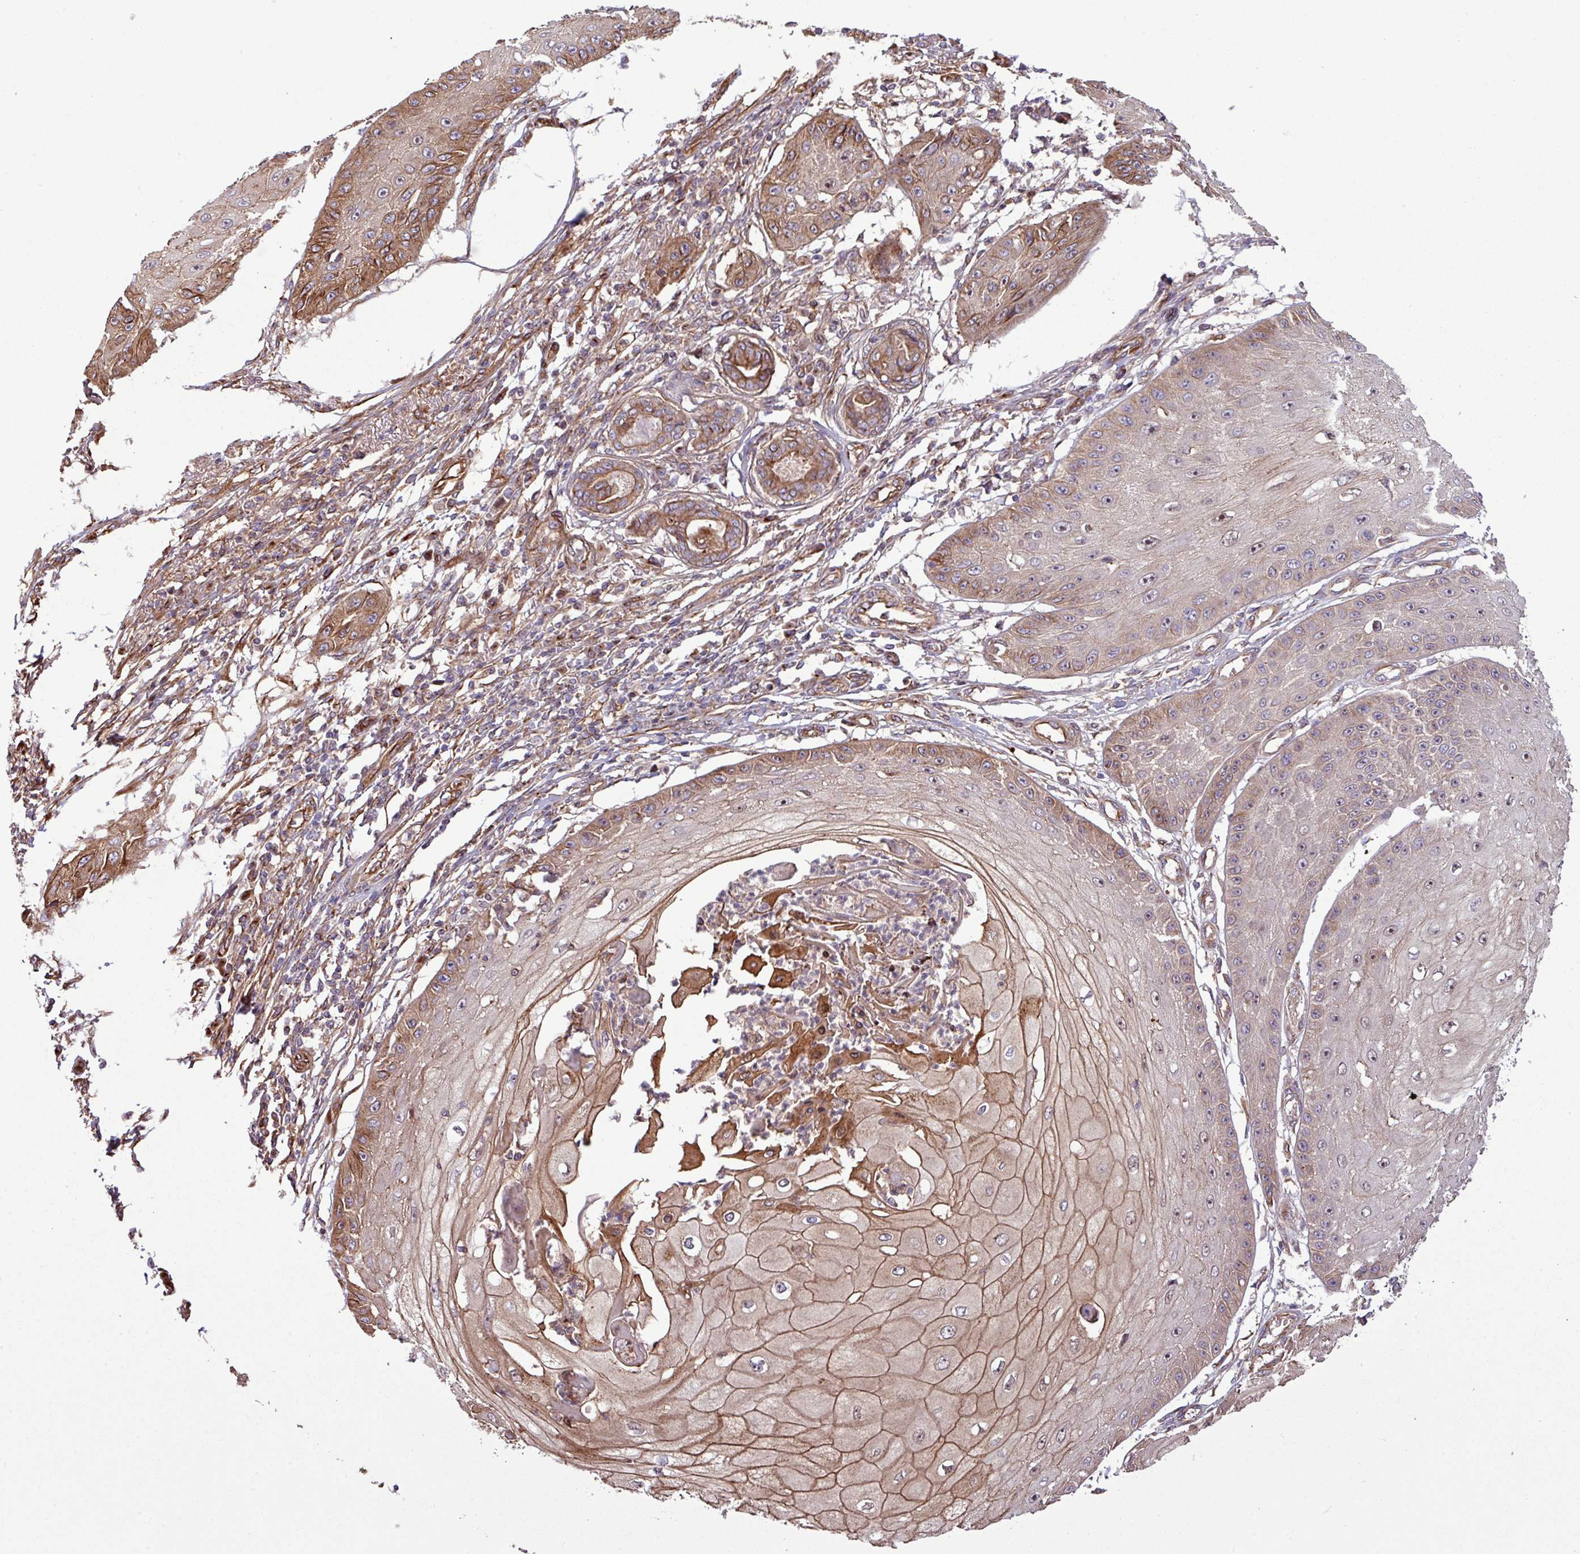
{"staining": {"intensity": "moderate", "quantity": ">75%", "location": "cytoplasmic/membranous,nuclear"}, "tissue": "skin cancer", "cell_type": "Tumor cells", "image_type": "cancer", "snomed": [{"axis": "morphology", "description": "Squamous cell carcinoma, NOS"}, {"axis": "topography", "description": "Skin"}], "caption": "IHC of human skin cancer reveals medium levels of moderate cytoplasmic/membranous and nuclear expression in about >75% of tumor cells.", "gene": "ZNF300", "patient": {"sex": "male", "age": 70}}